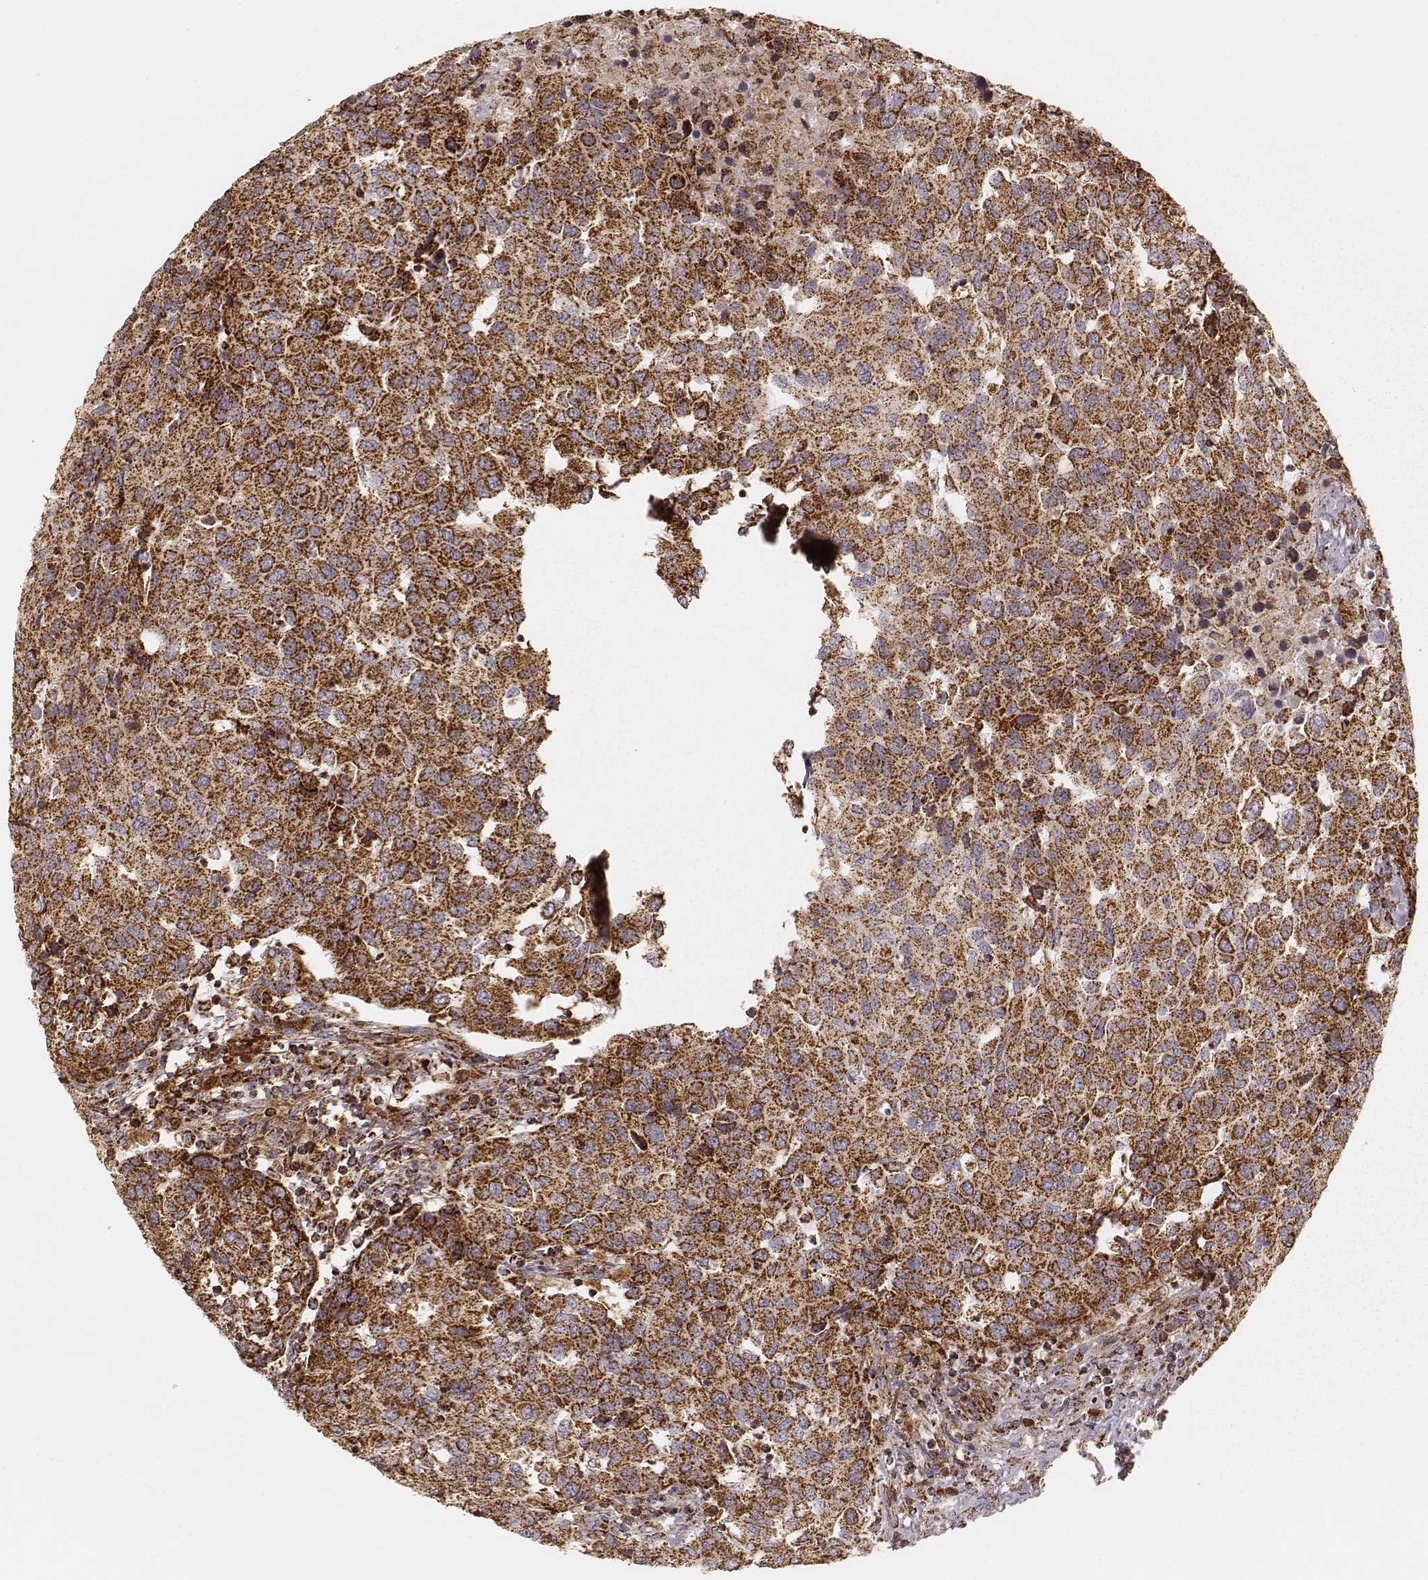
{"staining": {"intensity": "strong", "quantity": ">75%", "location": "cytoplasmic/membranous"}, "tissue": "urothelial cancer", "cell_type": "Tumor cells", "image_type": "cancer", "snomed": [{"axis": "morphology", "description": "Urothelial carcinoma, High grade"}, {"axis": "topography", "description": "Urinary bladder"}], "caption": "Tumor cells exhibit strong cytoplasmic/membranous expression in approximately >75% of cells in urothelial cancer.", "gene": "CS", "patient": {"sex": "female", "age": 78}}